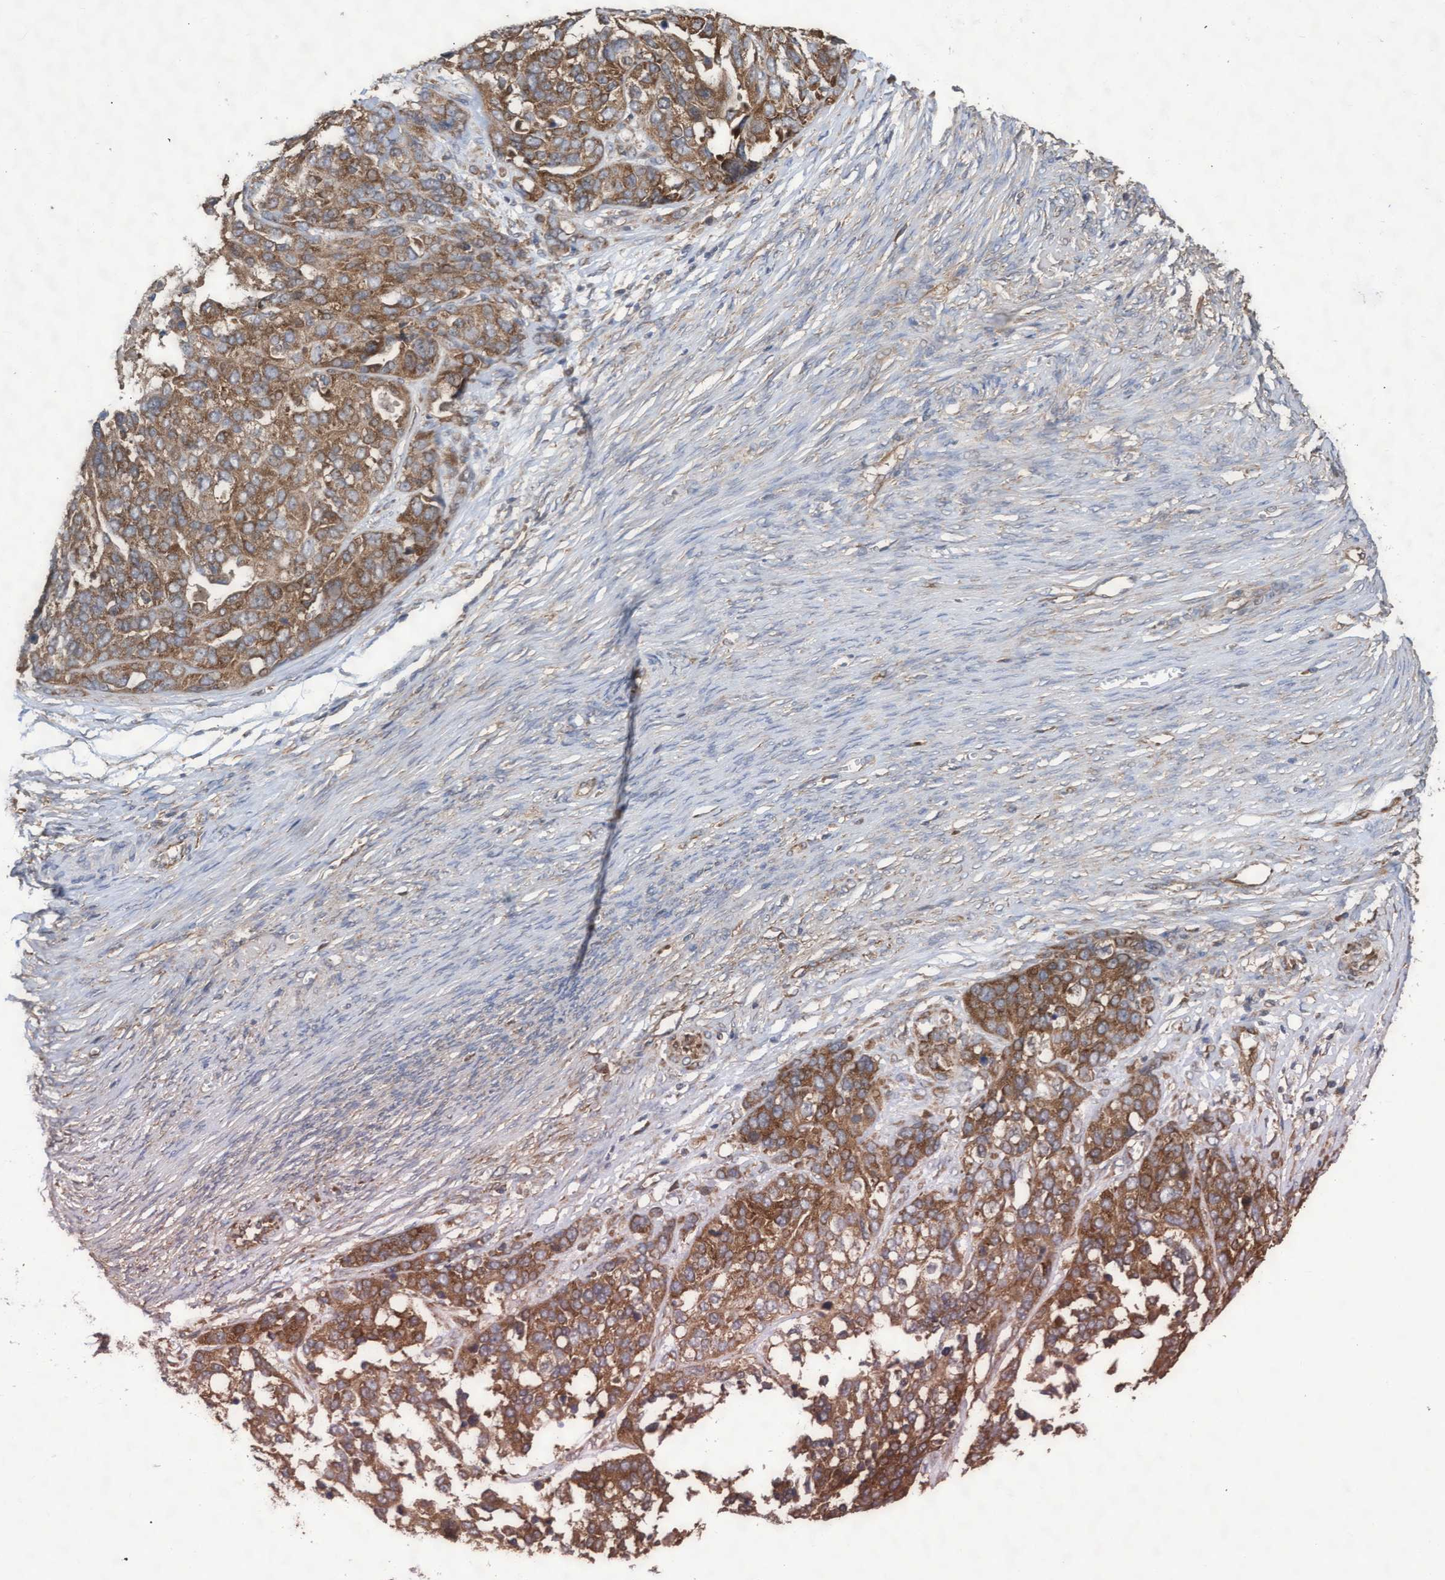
{"staining": {"intensity": "strong", "quantity": ">75%", "location": "cytoplasmic/membranous"}, "tissue": "ovarian cancer", "cell_type": "Tumor cells", "image_type": "cancer", "snomed": [{"axis": "morphology", "description": "Cystadenocarcinoma, serous, NOS"}, {"axis": "topography", "description": "Ovary"}], "caption": "This histopathology image exhibits immunohistochemistry (IHC) staining of human ovarian cancer, with high strong cytoplasmic/membranous positivity in about >75% of tumor cells.", "gene": "ABCF2", "patient": {"sex": "female", "age": 44}}